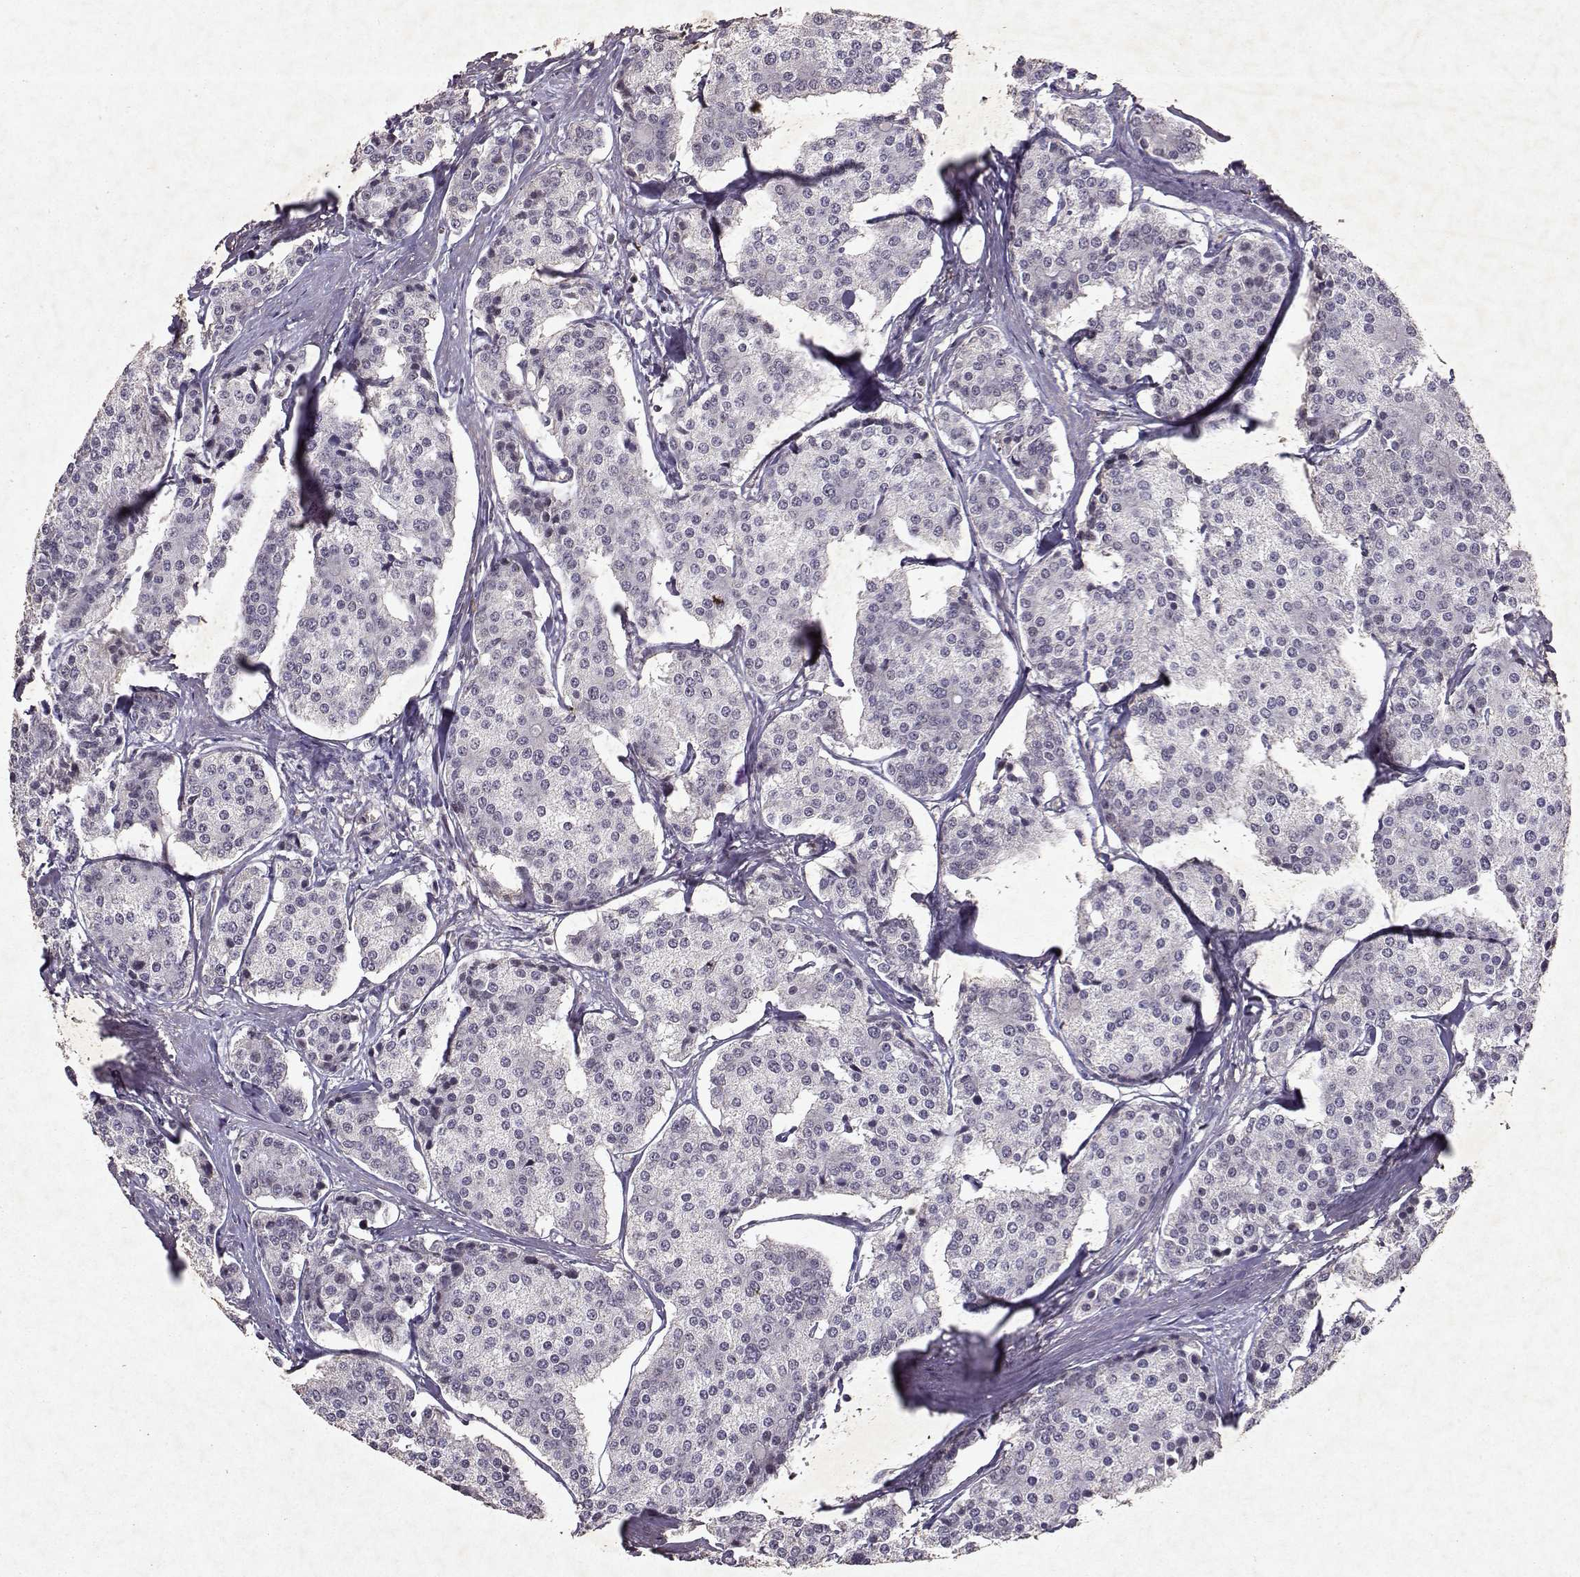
{"staining": {"intensity": "negative", "quantity": "none", "location": "none"}, "tissue": "carcinoid", "cell_type": "Tumor cells", "image_type": "cancer", "snomed": [{"axis": "morphology", "description": "Carcinoid, malignant, NOS"}, {"axis": "topography", "description": "Small intestine"}], "caption": "Image shows no significant protein expression in tumor cells of malignant carcinoid.", "gene": "DDX56", "patient": {"sex": "female", "age": 65}}